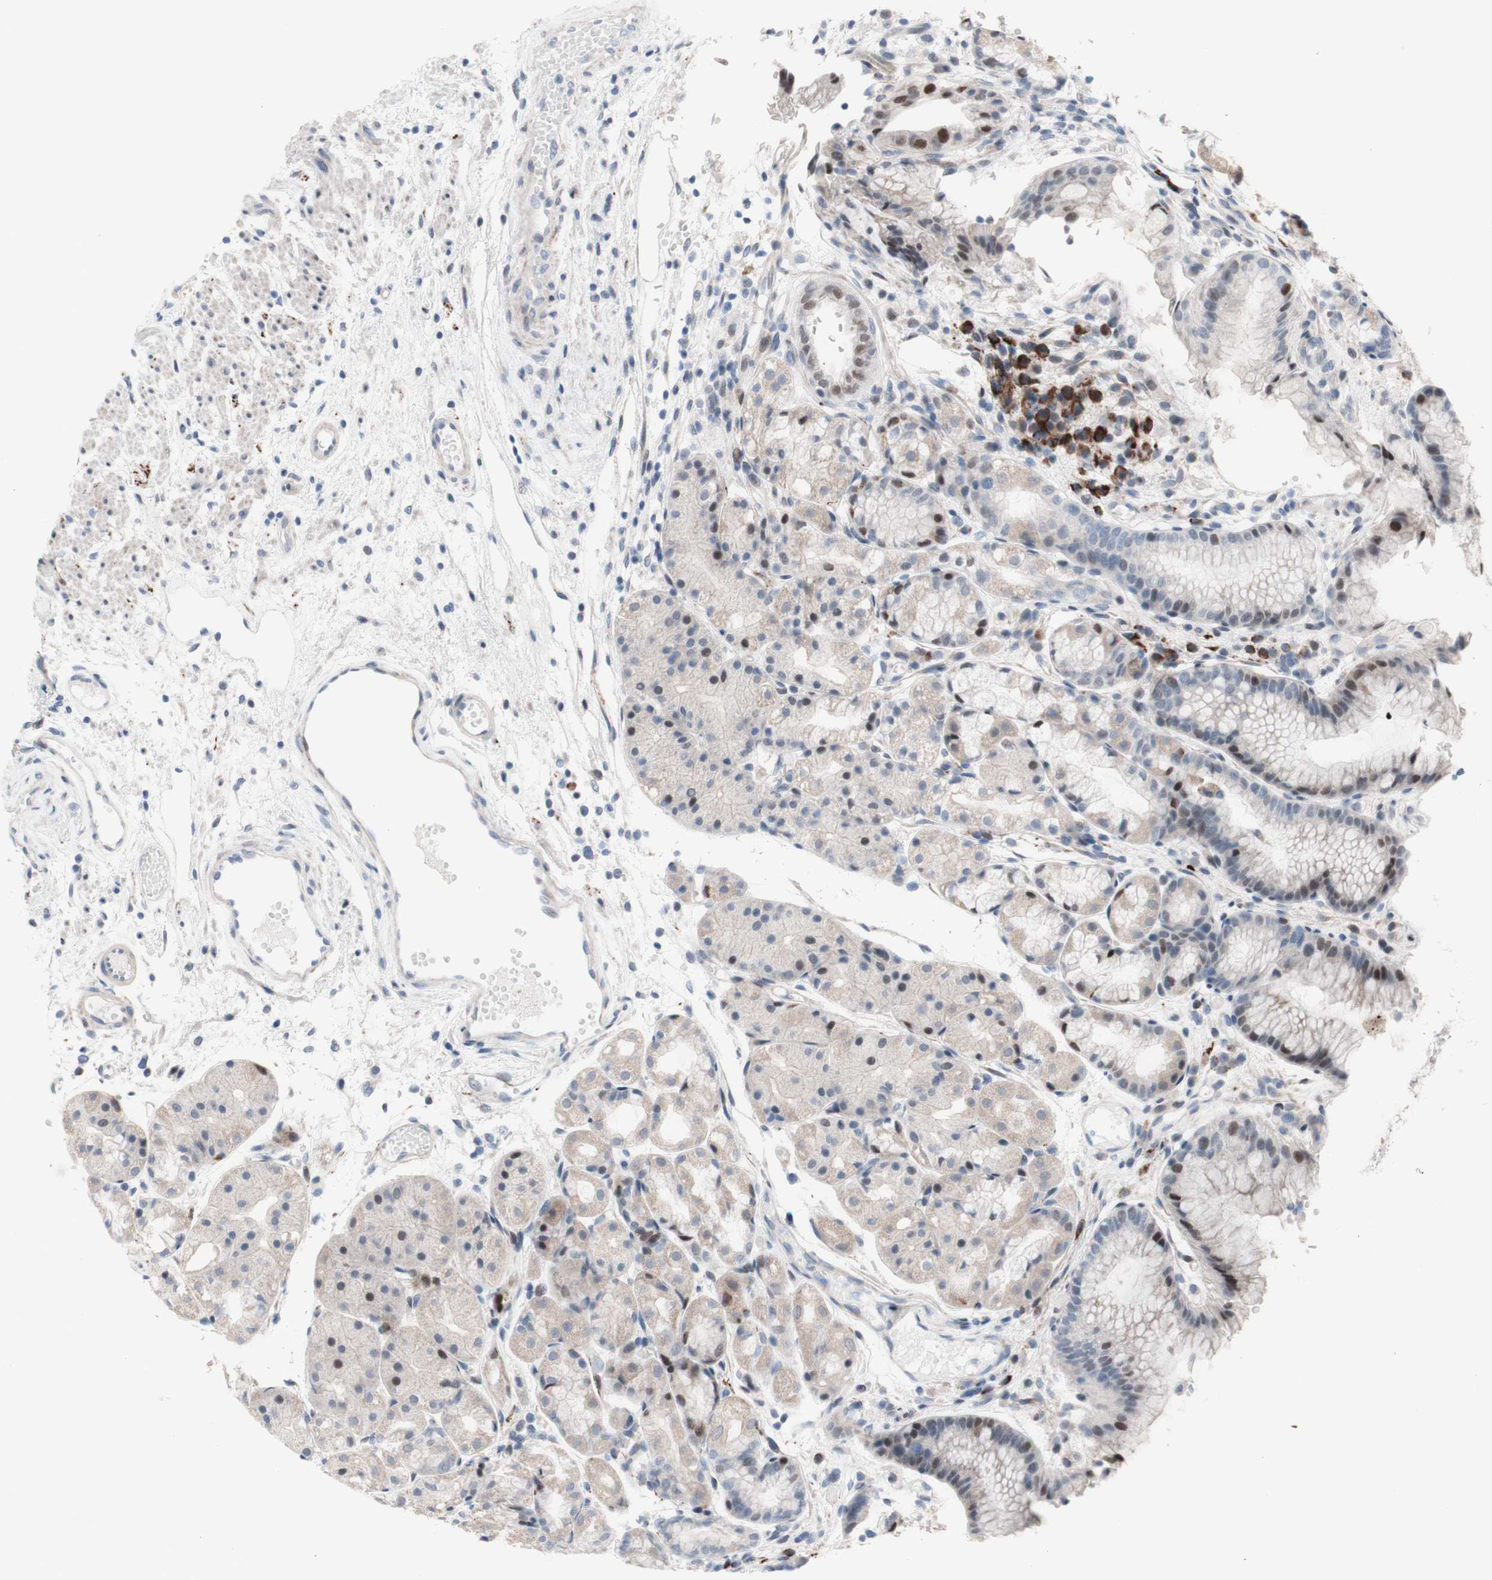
{"staining": {"intensity": "weak", "quantity": "<25%", "location": "nuclear"}, "tissue": "stomach", "cell_type": "Glandular cells", "image_type": "normal", "snomed": [{"axis": "morphology", "description": "Normal tissue, NOS"}, {"axis": "topography", "description": "Stomach, upper"}], "caption": "Glandular cells are negative for brown protein staining in unremarkable stomach. (IHC, brightfield microscopy, high magnification).", "gene": "PHTF2", "patient": {"sex": "male", "age": 72}}